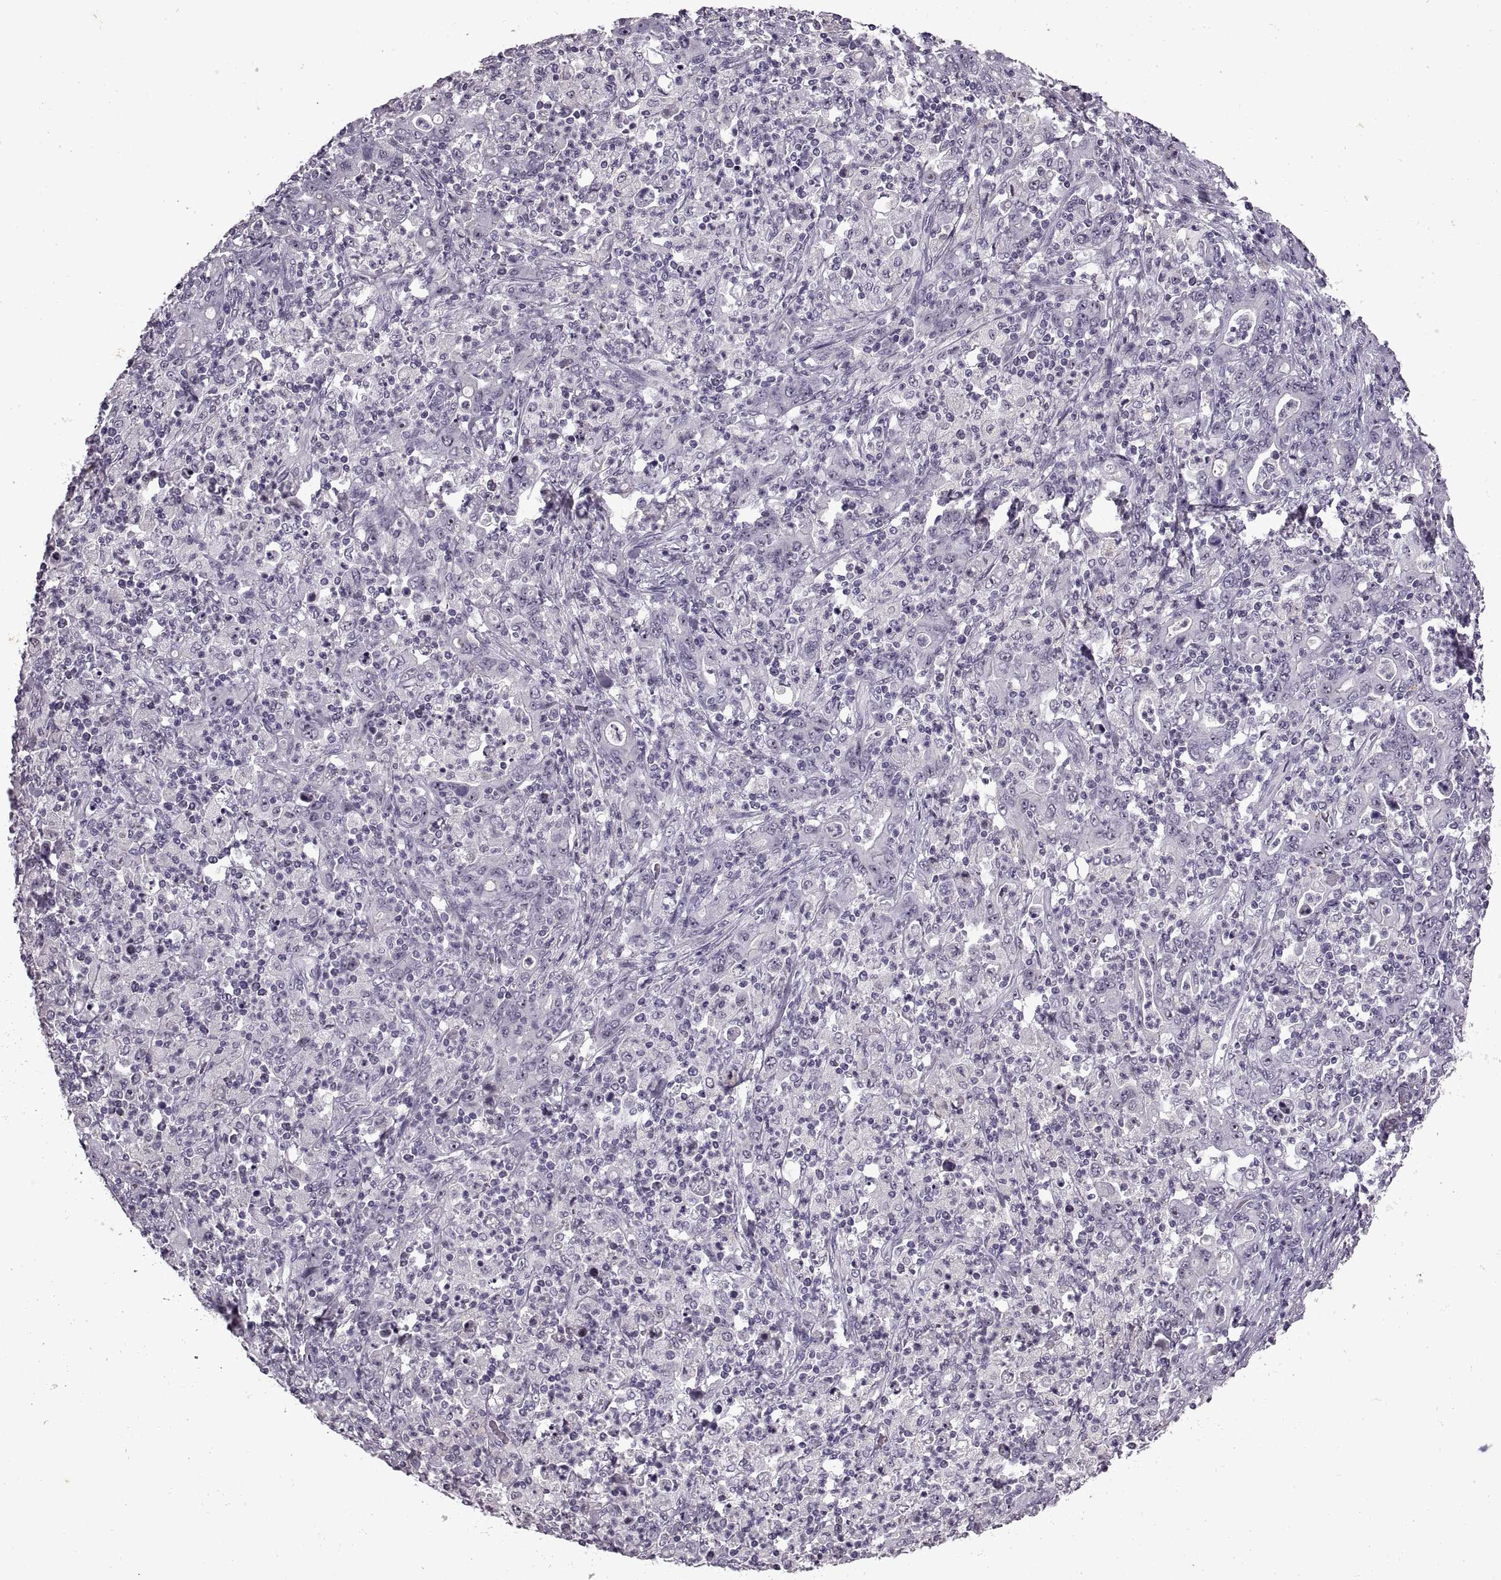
{"staining": {"intensity": "weak", "quantity": "<25%", "location": "nuclear"}, "tissue": "stomach cancer", "cell_type": "Tumor cells", "image_type": "cancer", "snomed": [{"axis": "morphology", "description": "Adenocarcinoma, NOS"}, {"axis": "topography", "description": "Stomach, upper"}], "caption": "Immunohistochemistry of stomach cancer (adenocarcinoma) demonstrates no positivity in tumor cells.", "gene": "SINHCAF", "patient": {"sex": "male", "age": 69}}